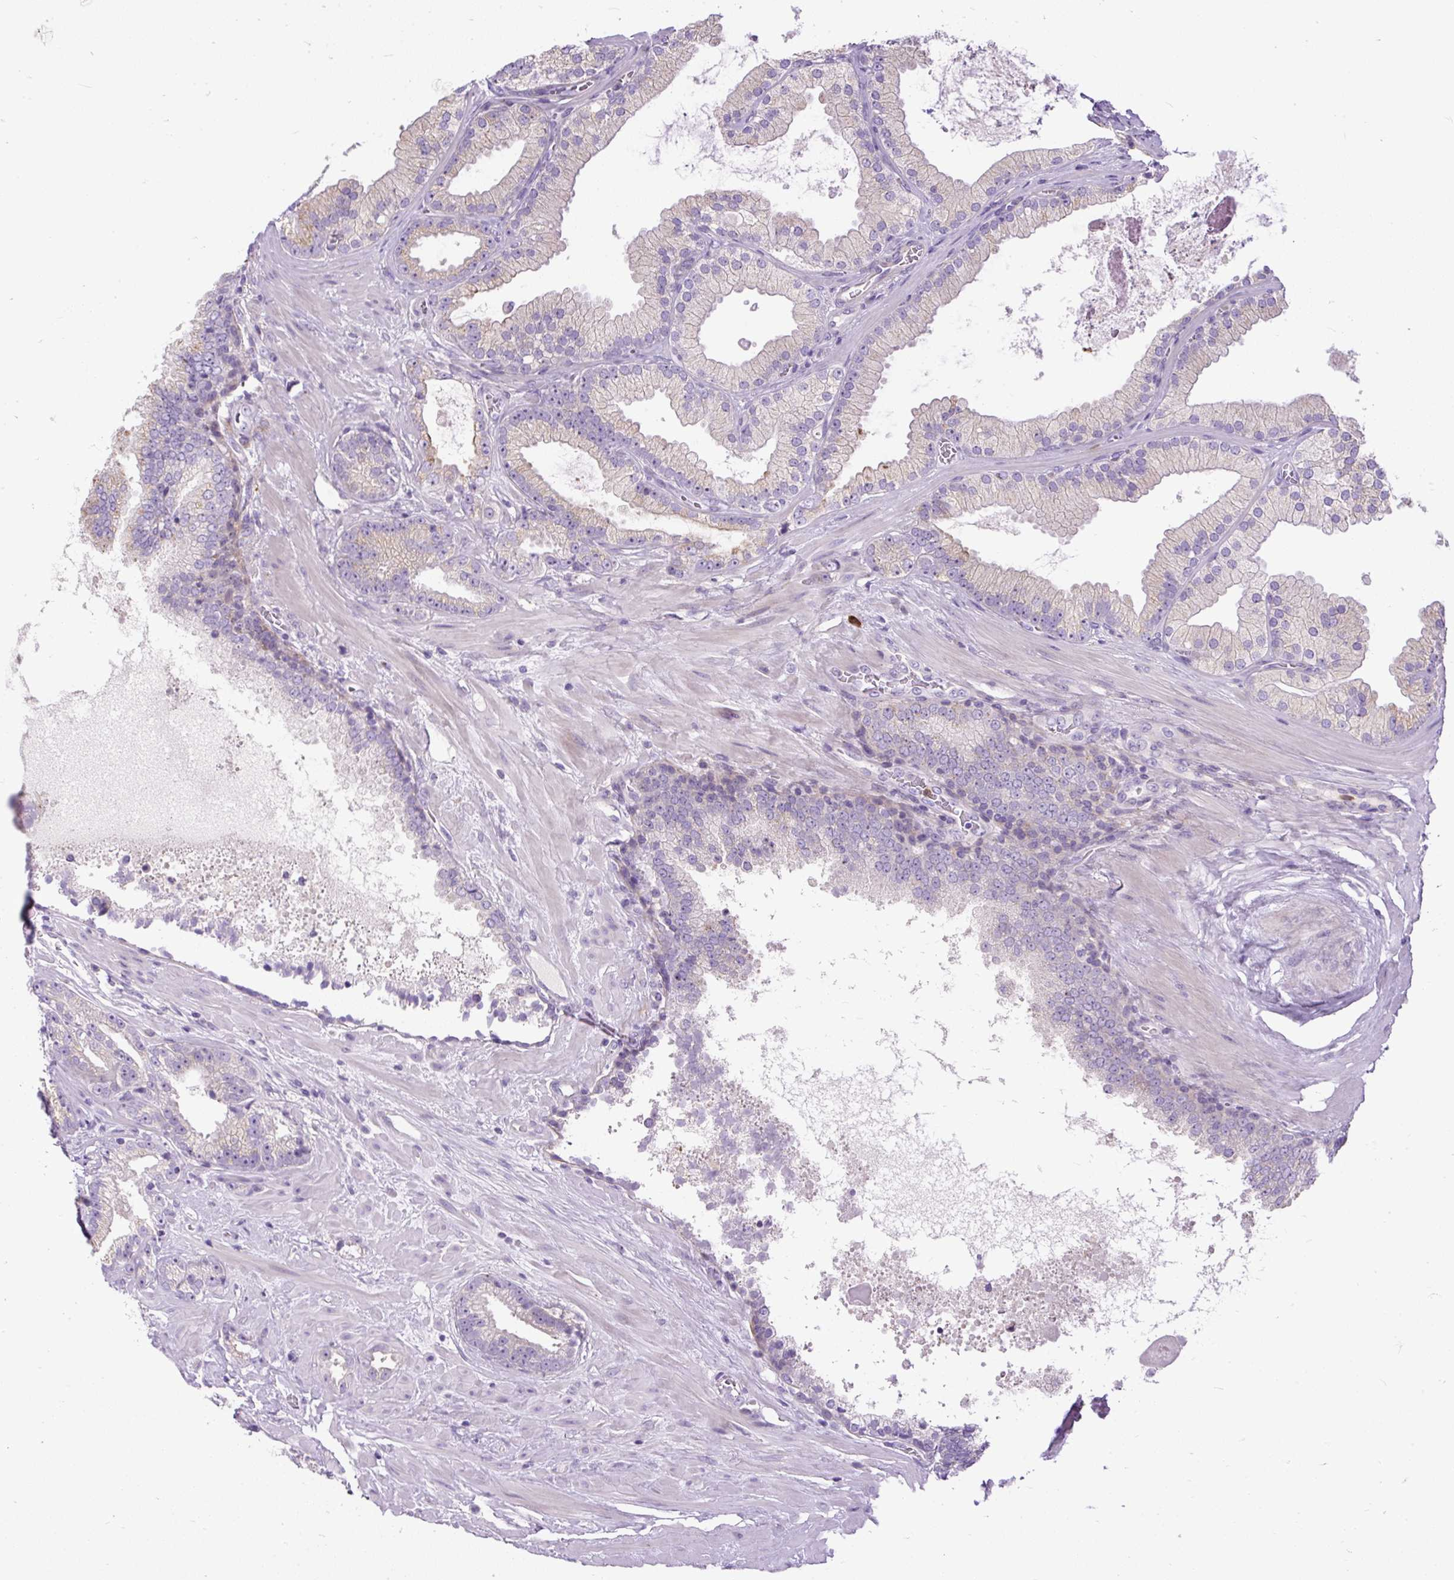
{"staining": {"intensity": "negative", "quantity": "none", "location": "none"}, "tissue": "prostate cancer", "cell_type": "Tumor cells", "image_type": "cancer", "snomed": [{"axis": "morphology", "description": "Adenocarcinoma, High grade"}, {"axis": "topography", "description": "Prostate"}], "caption": "A micrograph of adenocarcinoma (high-grade) (prostate) stained for a protein demonstrates no brown staining in tumor cells.", "gene": "CFAP47", "patient": {"sex": "male", "age": 68}}